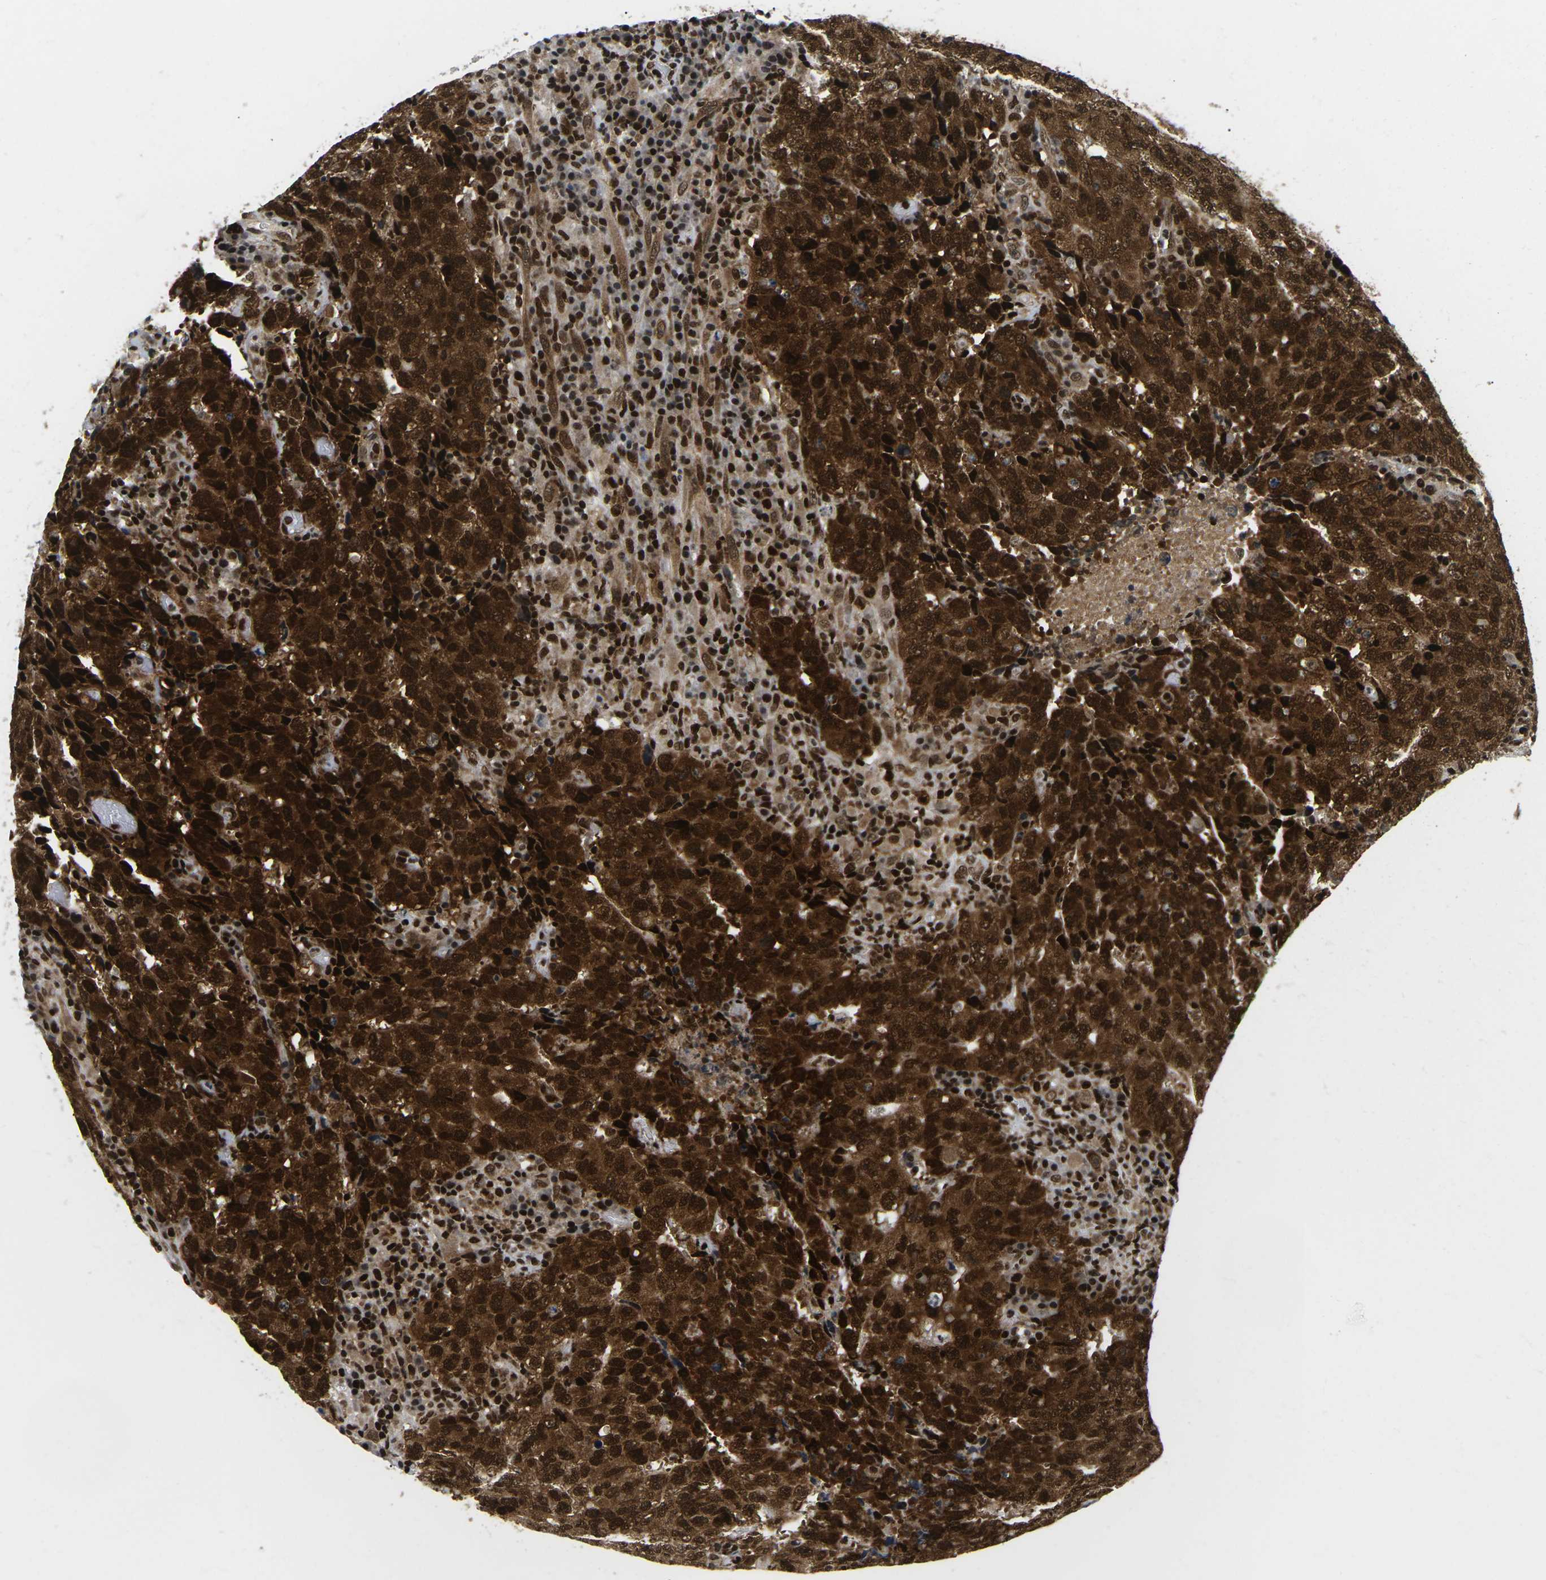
{"staining": {"intensity": "strong", "quantity": ">75%", "location": "cytoplasmic/membranous,nuclear"}, "tissue": "testis cancer", "cell_type": "Tumor cells", "image_type": "cancer", "snomed": [{"axis": "morphology", "description": "Necrosis, NOS"}, {"axis": "morphology", "description": "Carcinoma, Embryonal, NOS"}, {"axis": "topography", "description": "Testis"}], "caption": "IHC of testis cancer (embryonal carcinoma) demonstrates high levels of strong cytoplasmic/membranous and nuclear staining in about >75% of tumor cells. (brown staining indicates protein expression, while blue staining denotes nuclei).", "gene": "CELF1", "patient": {"sex": "male", "age": 19}}